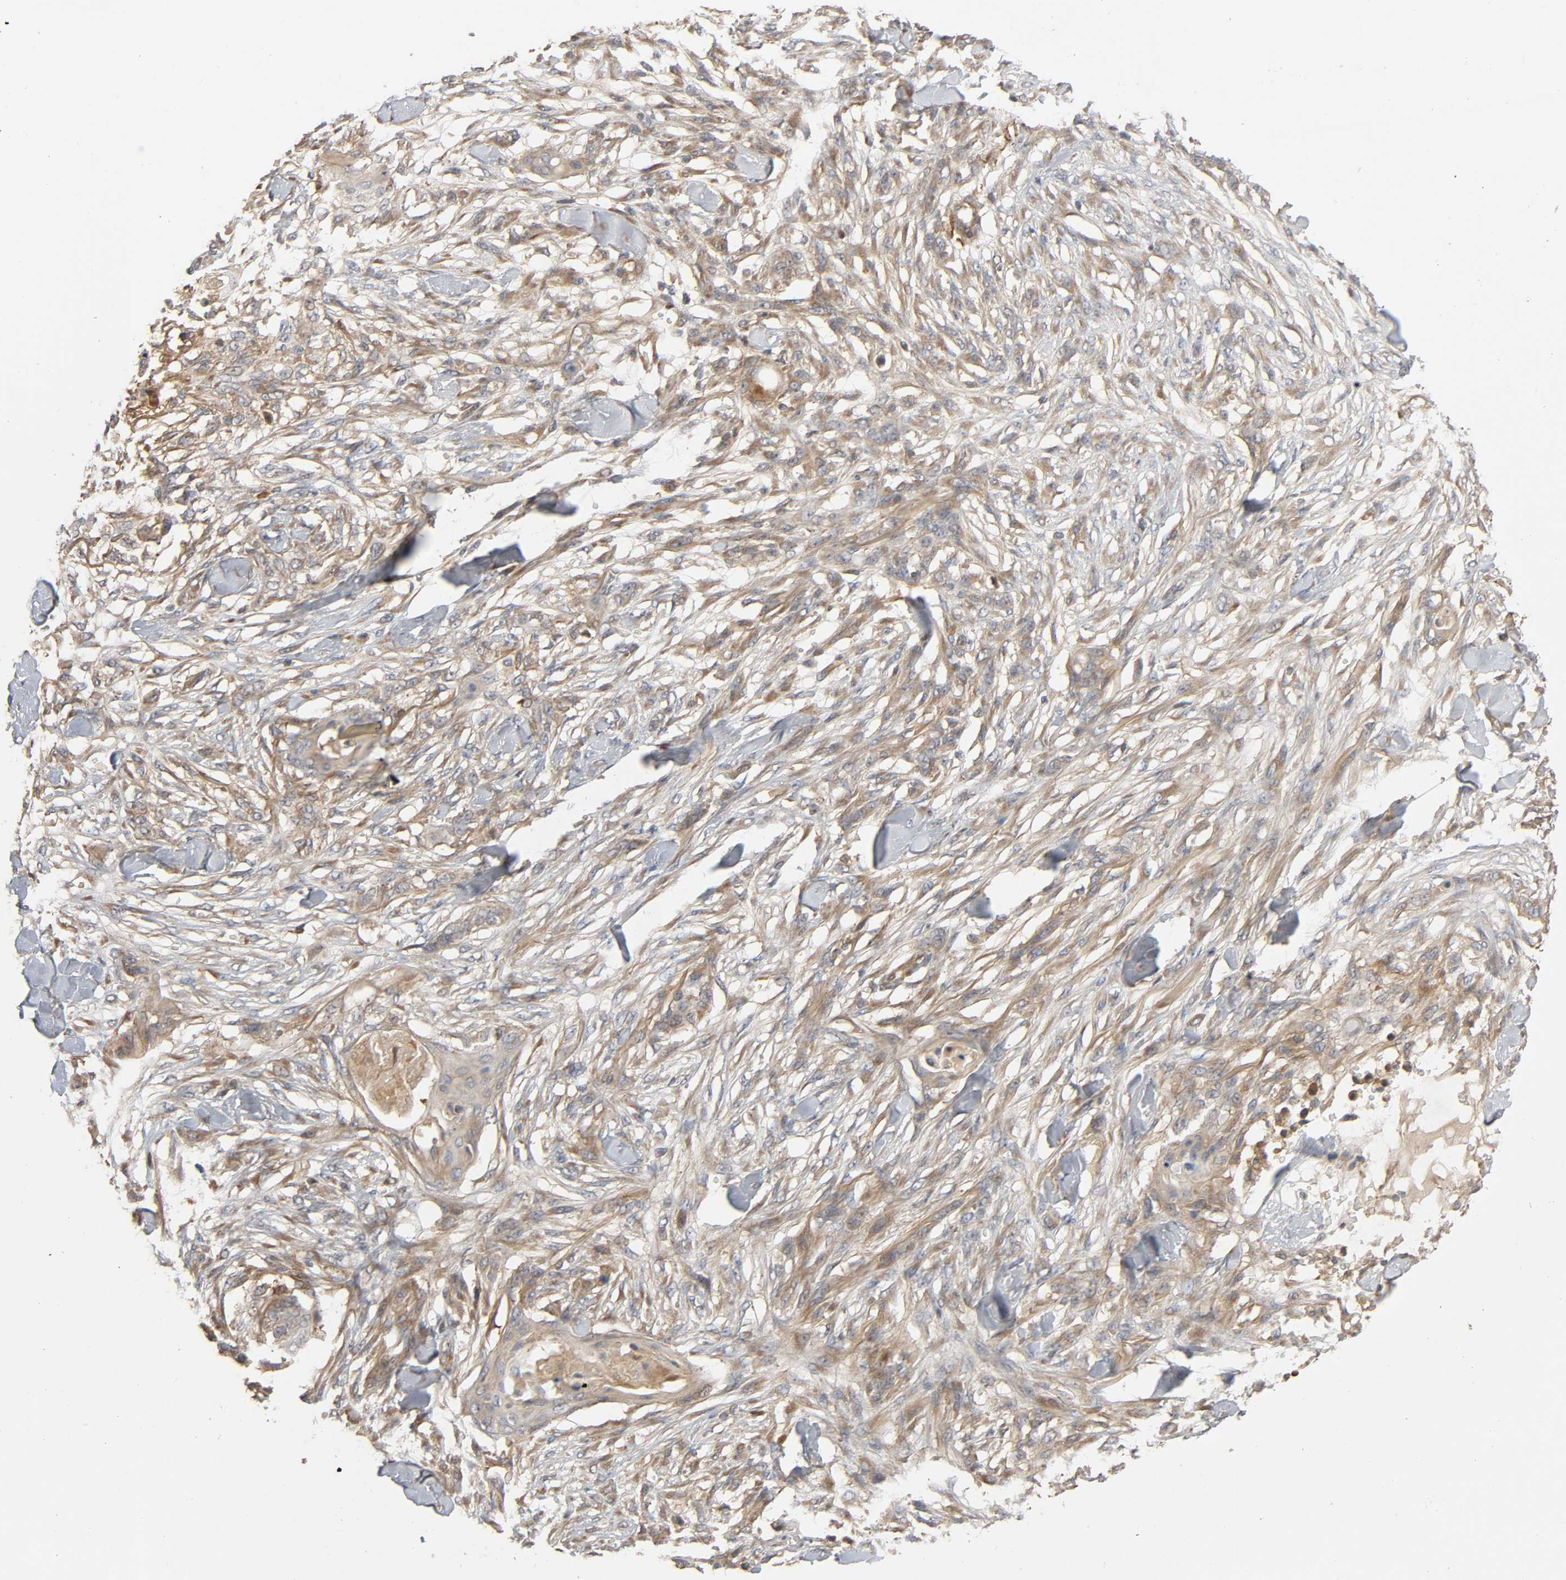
{"staining": {"intensity": "weak", "quantity": ">75%", "location": "cytoplasmic/membranous"}, "tissue": "skin cancer", "cell_type": "Tumor cells", "image_type": "cancer", "snomed": [{"axis": "morphology", "description": "Normal tissue, NOS"}, {"axis": "morphology", "description": "Squamous cell carcinoma, NOS"}, {"axis": "topography", "description": "Skin"}], "caption": "Protein expression analysis of skin cancer displays weak cytoplasmic/membranous expression in approximately >75% of tumor cells. Using DAB (3,3'-diaminobenzidine) (brown) and hematoxylin (blue) stains, captured at high magnification using brightfield microscopy.", "gene": "SGSM1", "patient": {"sex": "female", "age": 59}}